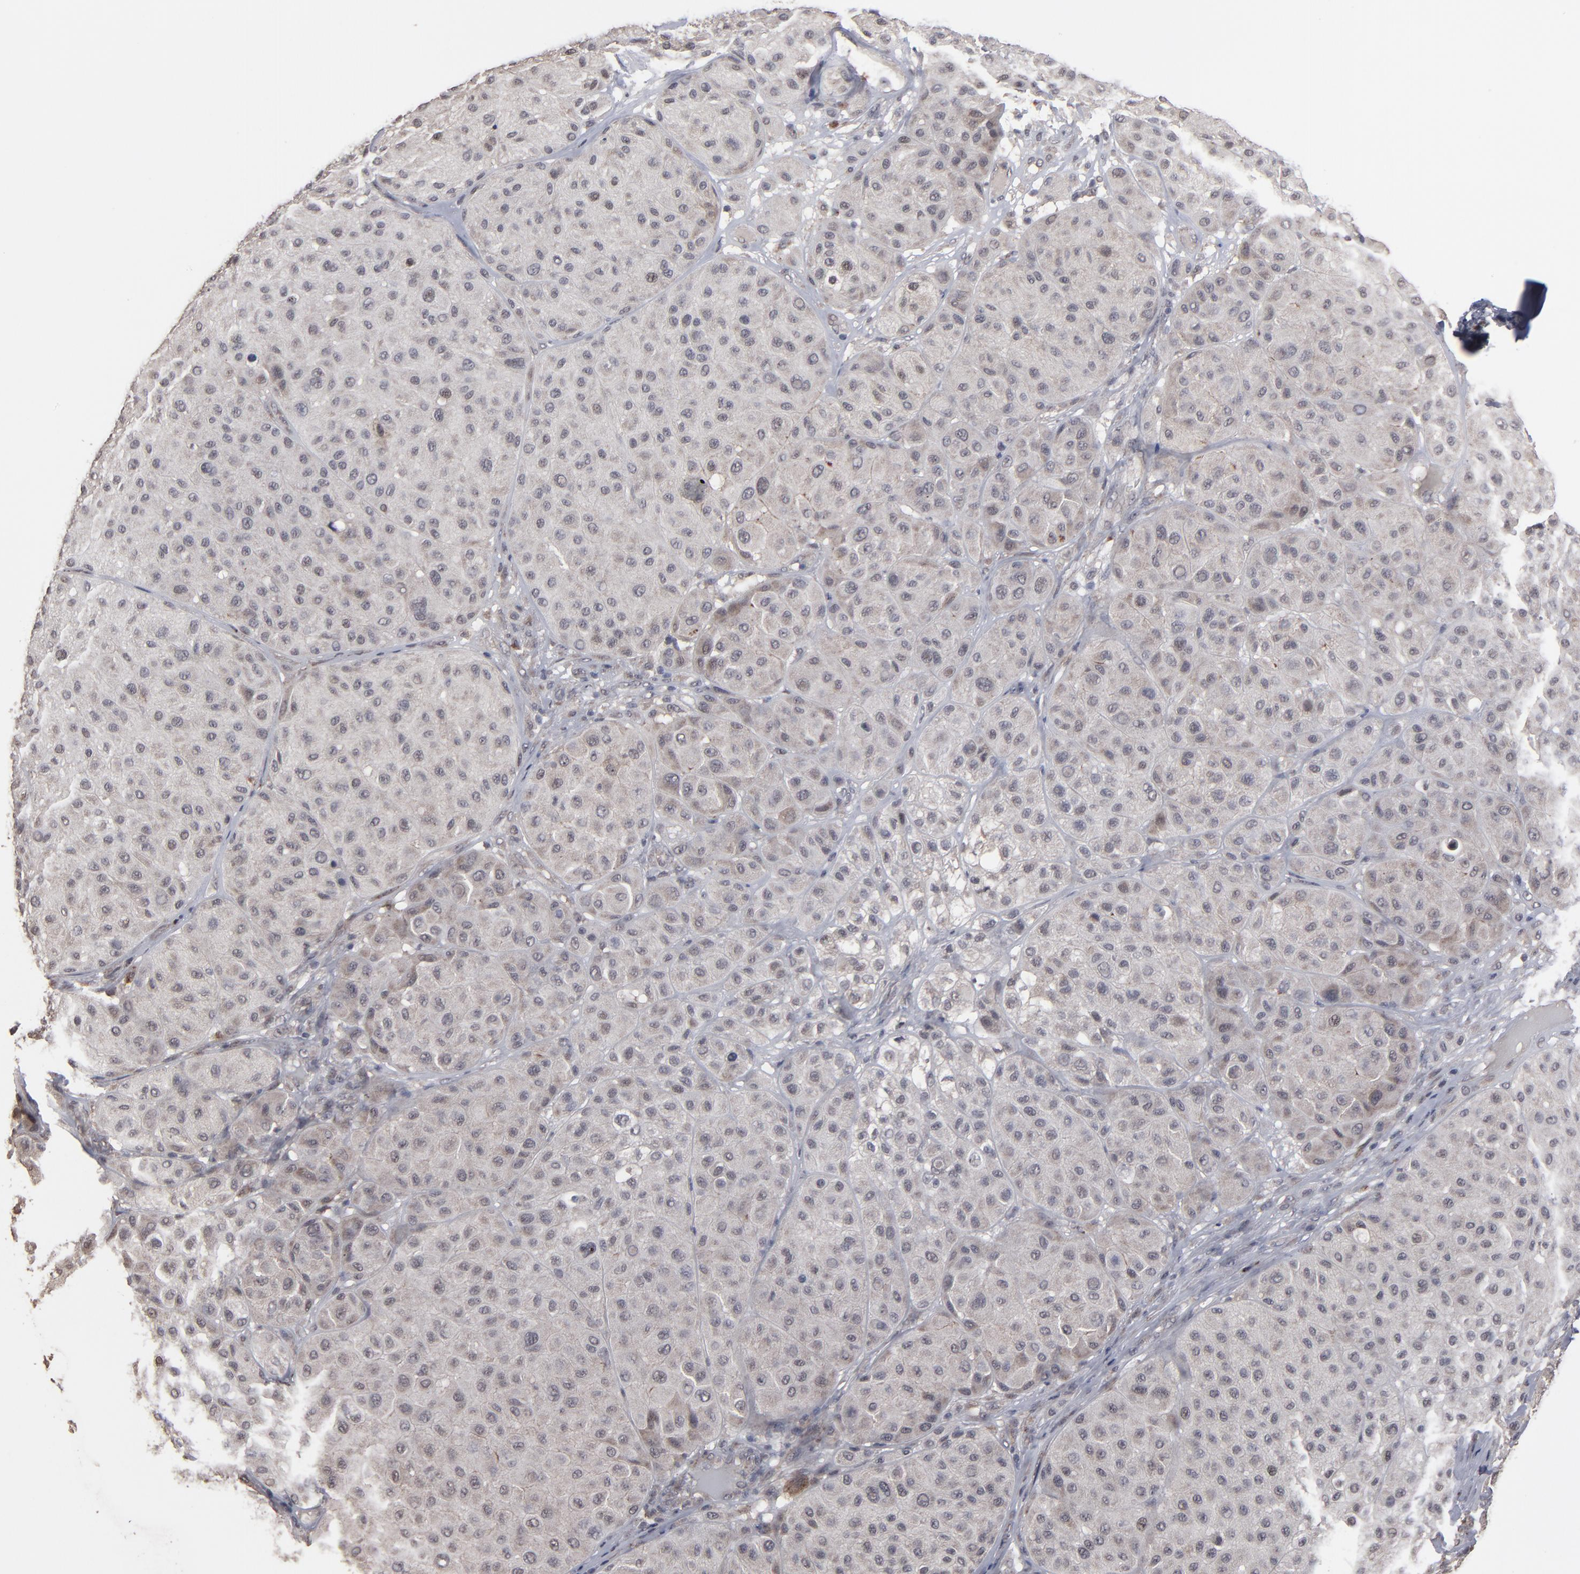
{"staining": {"intensity": "weak", "quantity": "25%-75%", "location": "cytoplasmic/membranous"}, "tissue": "melanoma", "cell_type": "Tumor cells", "image_type": "cancer", "snomed": [{"axis": "morphology", "description": "Normal tissue, NOS"}, {"axis": "morphology", "description": "Malignant melanoma, Metastatic site"}, {"axis": "topography", "description": "Skin"}], "caption": "IHC of malignant melanoma (metastatic site) reveals low levels of weak cytoplasmic/membranous expression in approximately 25%-75% of tumor cells.", "gene": "SLC22A17", "patient": {"sex": "male", "age": 41}}